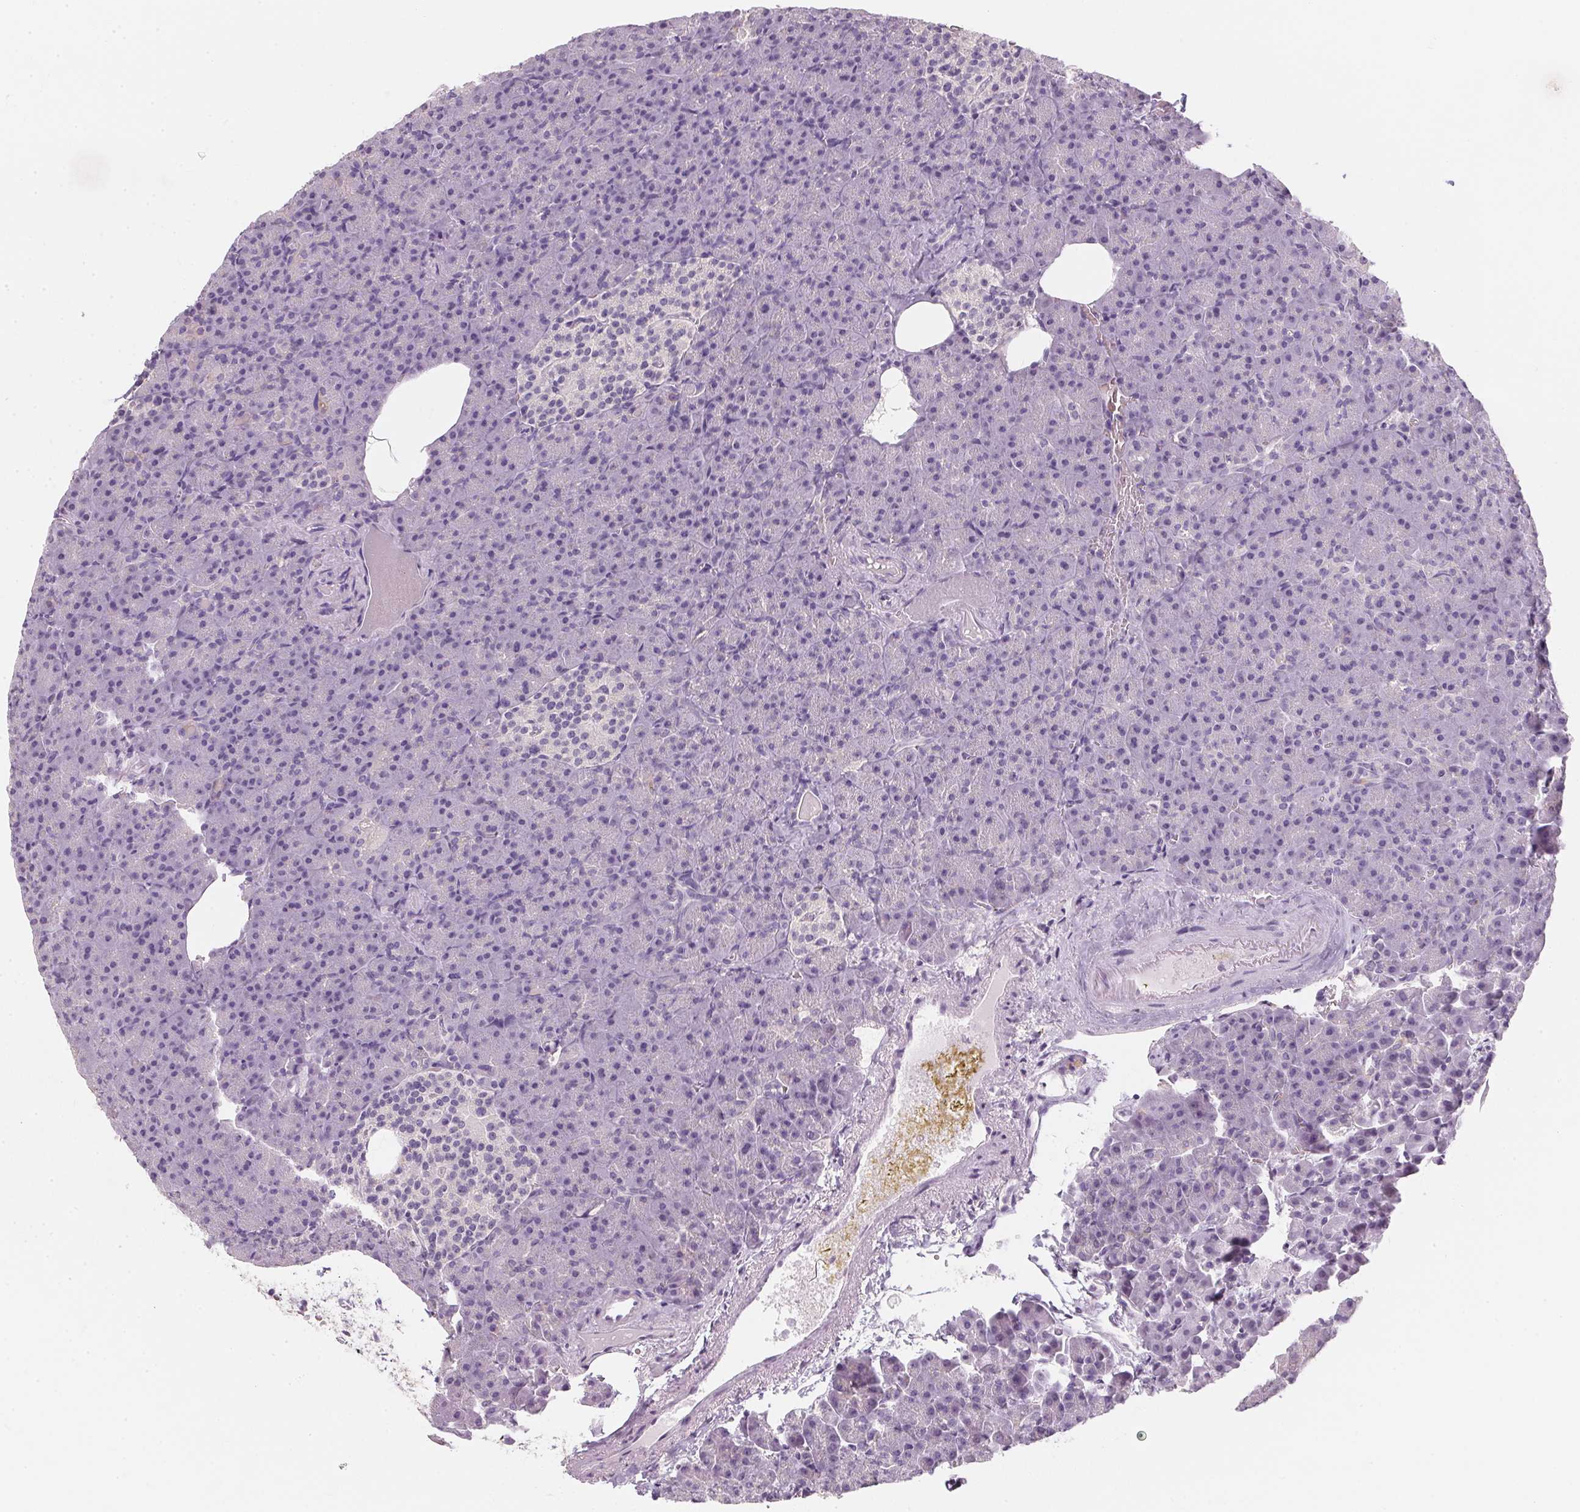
{"staining": {"intensity": "moderate", "quantity": "<25%", "location": "cytoplasmic/membranous"}, "tissue": "pancreas", "cell_type": "Exocrine glandular cells", "image_type": "normal", "snomed": [{"axis": "morphology", "description": "Normal tissue, NOS"}, {"axis": "topography", "description": "Pancreas"}], "caption": "Protein staining of unremarkable pancreas exhibits moderate cytoplasmic/membranous positivity in approximately <25% of exocrine glandular cells.", "gene": "TMEM72", "patient": {"sex": "female", "age": 74}}